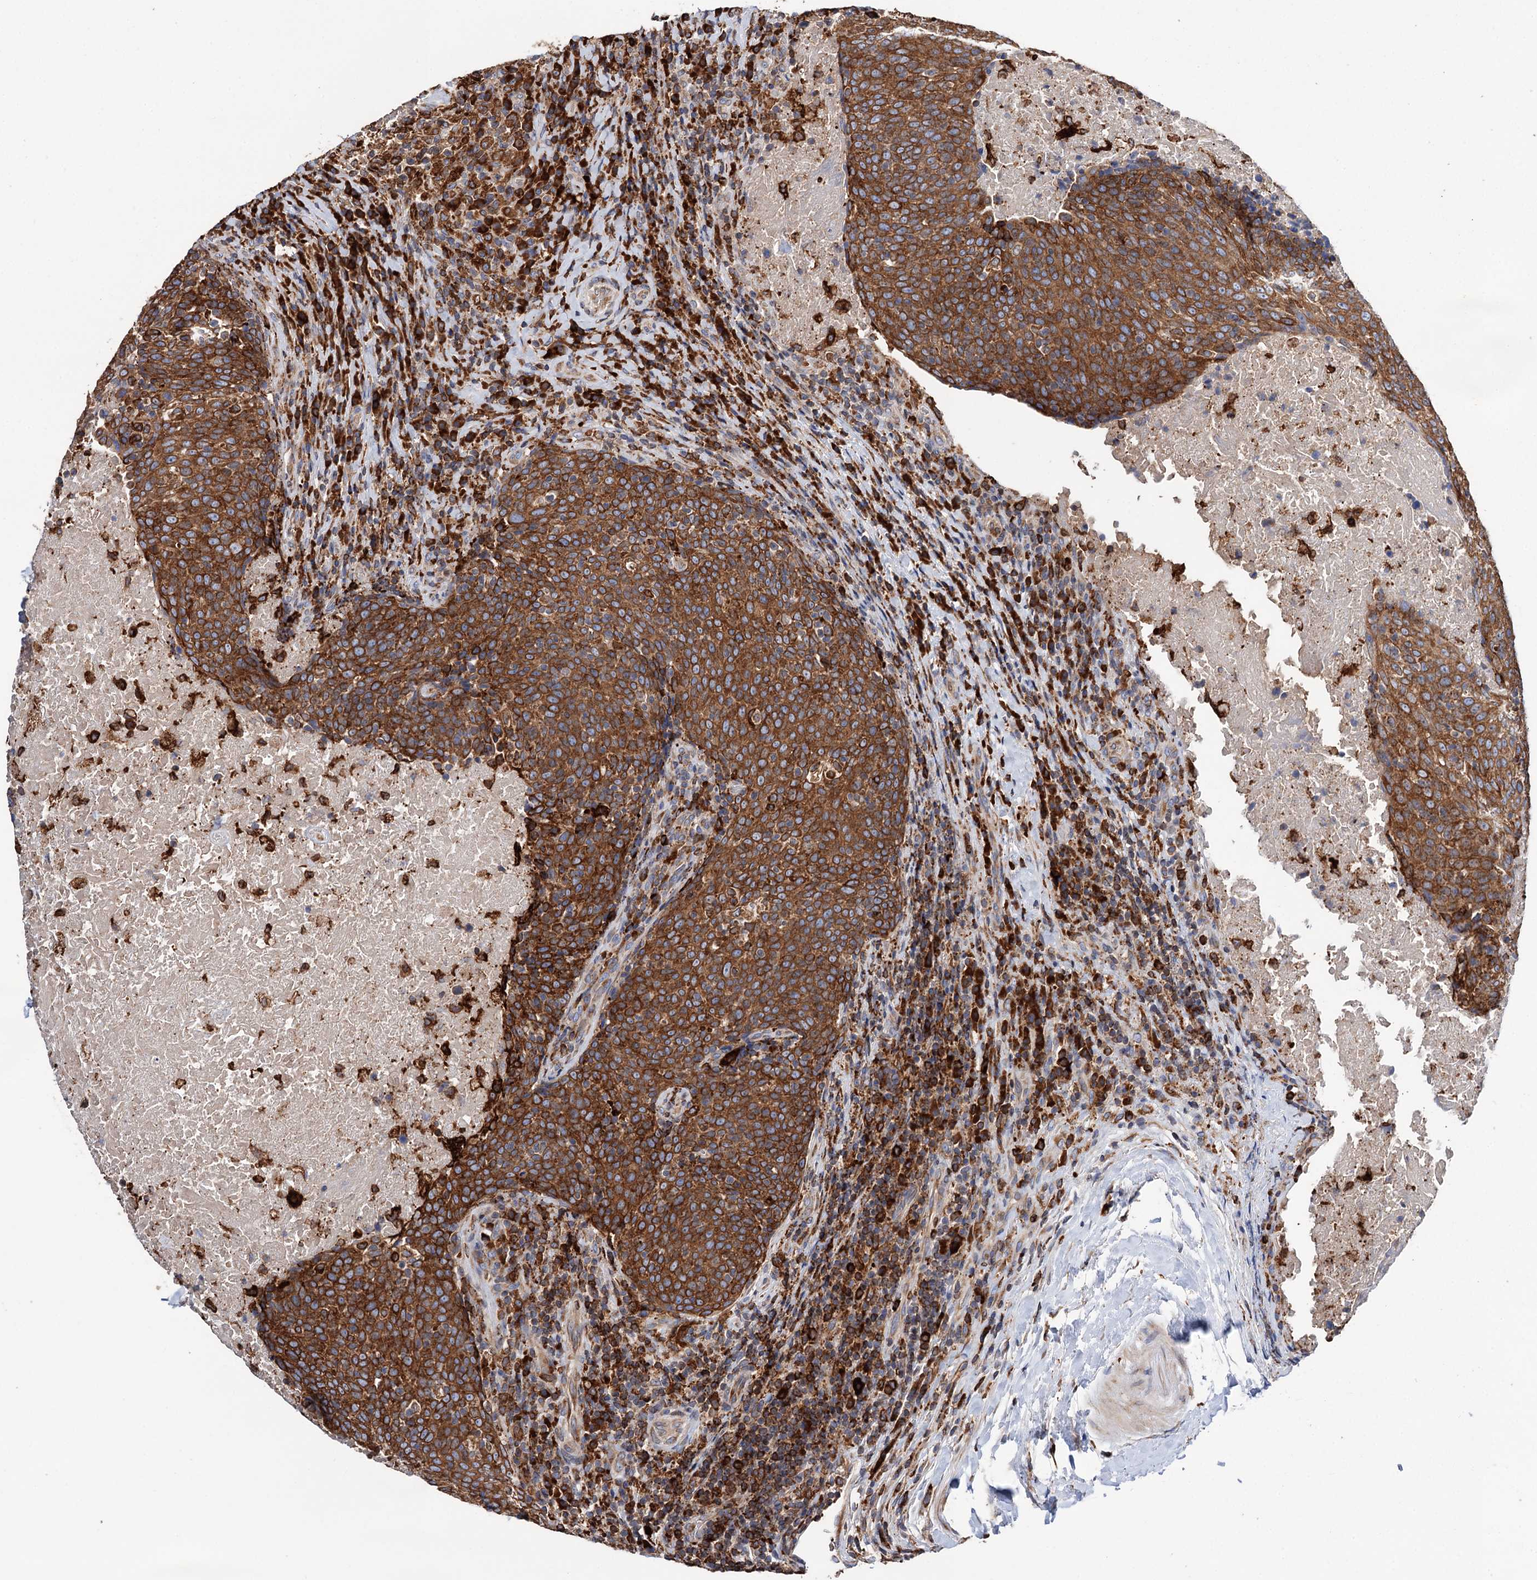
{"staining": {"intensity": "strong", "quantity": ">75%", "location": "cytoplasmic/membranous"}, "tissue": "head and neck cancer", "cell_type": "Tumor cells", "image_type": "cancer", "snomed": [{"axis": "morphology", "description": "Squamous cell carcinoma, NOS"}, {"axis": "morphology", "description": "Squamous cell carcinoma, metastatic, NOS"}, {"axis": "topography", "description": "Lymph node"}, {"axis": "topography", "description": "Head-Neck"}], "caption": "Head and neck cancer tissue exhibits strong cytoplasmic/membranous positivity in approximately >75% of tumor cells, visualized by immunohistochemistry. (DAB = brown stain, brightfield microscopy at high magnification).", "gene": "ERP29", "patient": {"sex": "male", "age": 62}}